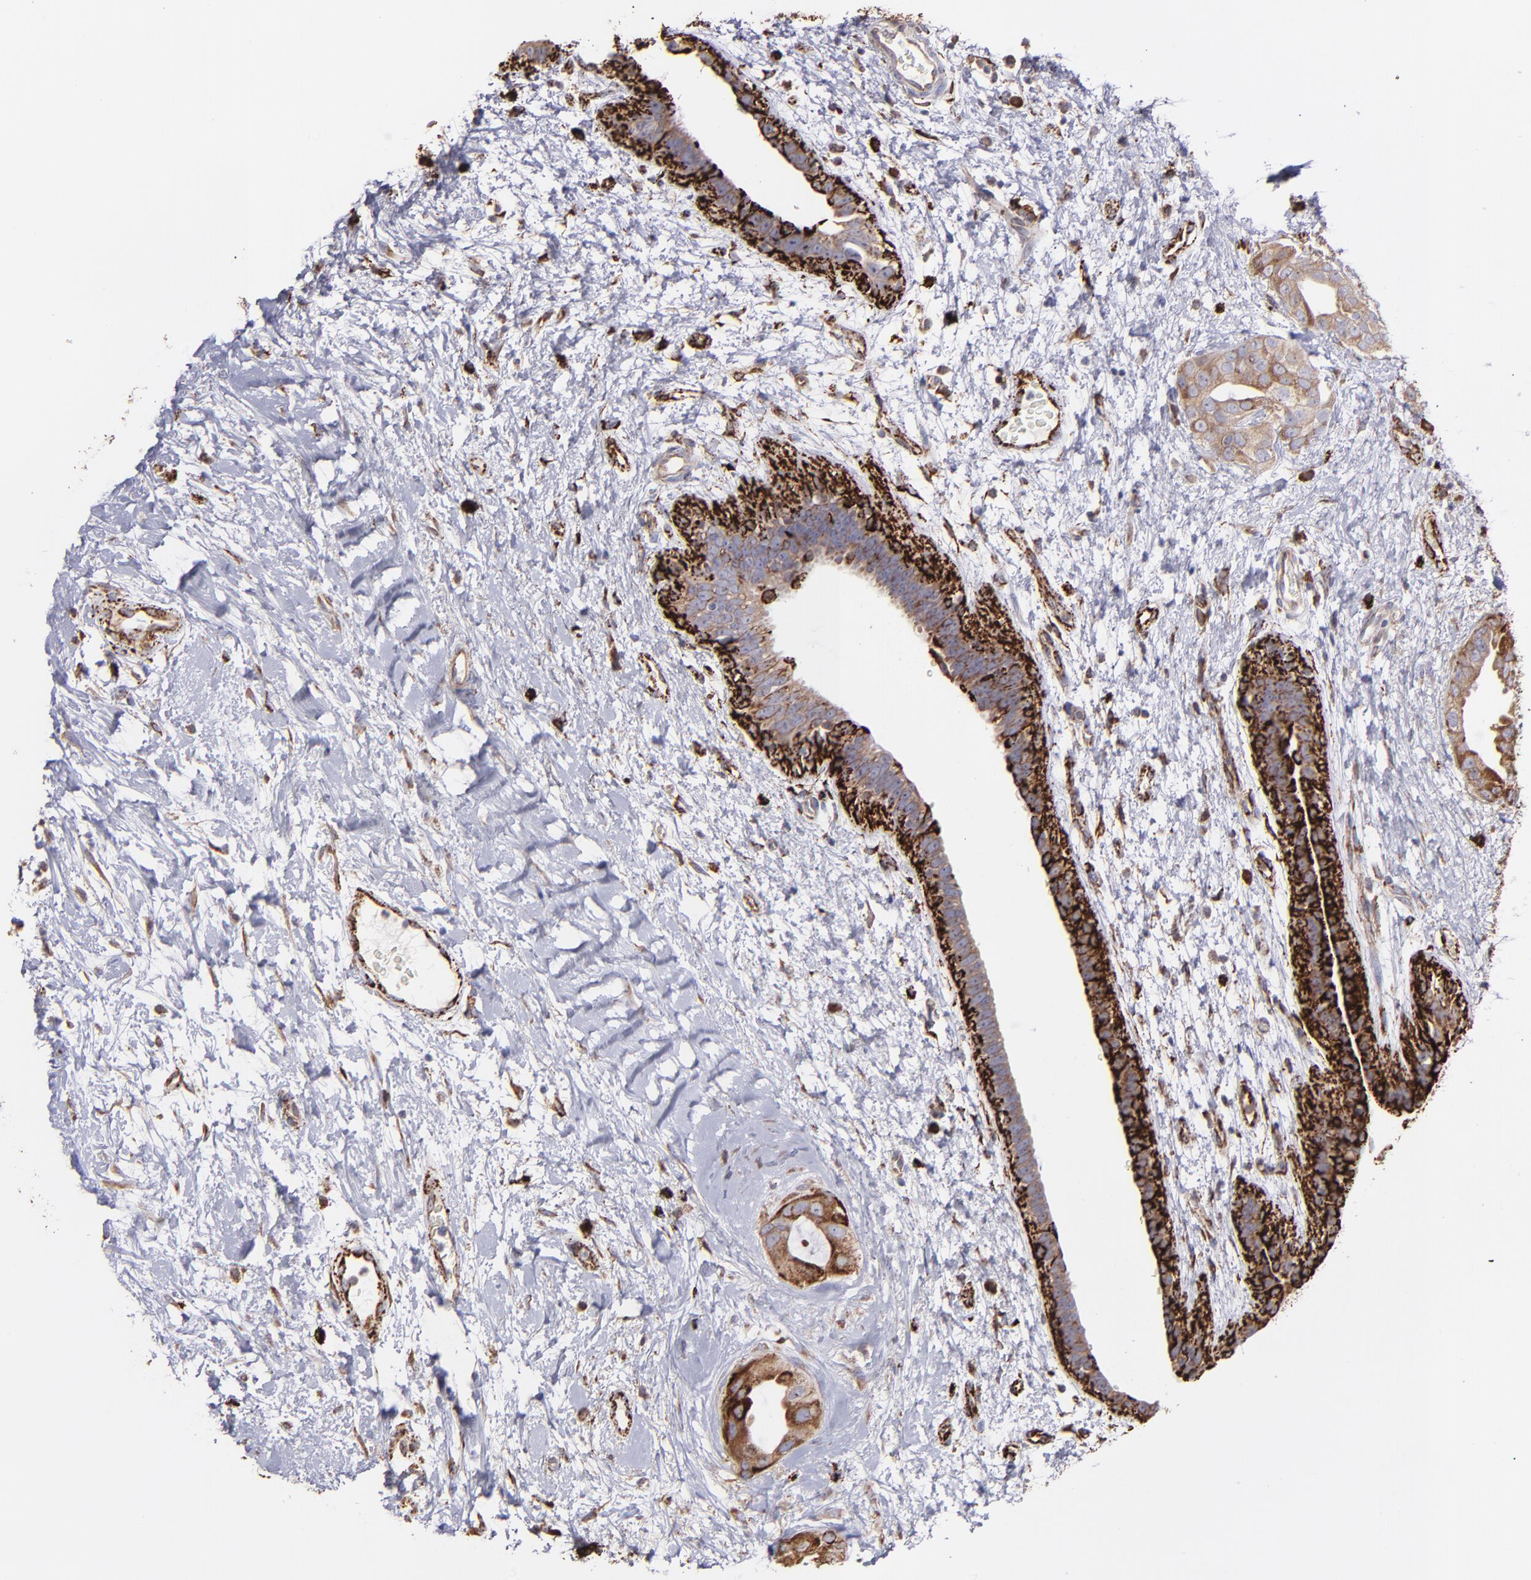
{"staining": {"intensity": "strong", "quantity": ">75%", "location": "cytoplasmic/membranous"}, "tissue": "breast cancer", "cell_type": "Tumor cells", "image_type": "cancer", "snomed": [{"axis": "morphology", "description": "Duct carcinoma"}, {"axis": "topography", "description": "Breast"}], "caption": "The photomicrograph shows staining of breast cancer (intraductal carcinoma), revealing strong cytoplasmic/membranous protein positivity (brown color) within tumor cells. The staining was performed using DAB (3,3'-diaminobenzidine), with brown indicating positive protein expression. Nuclei are stained blue with hematoxylin.", "gene": "MAOB", "patient": {"sex": "female", "age": 40}}